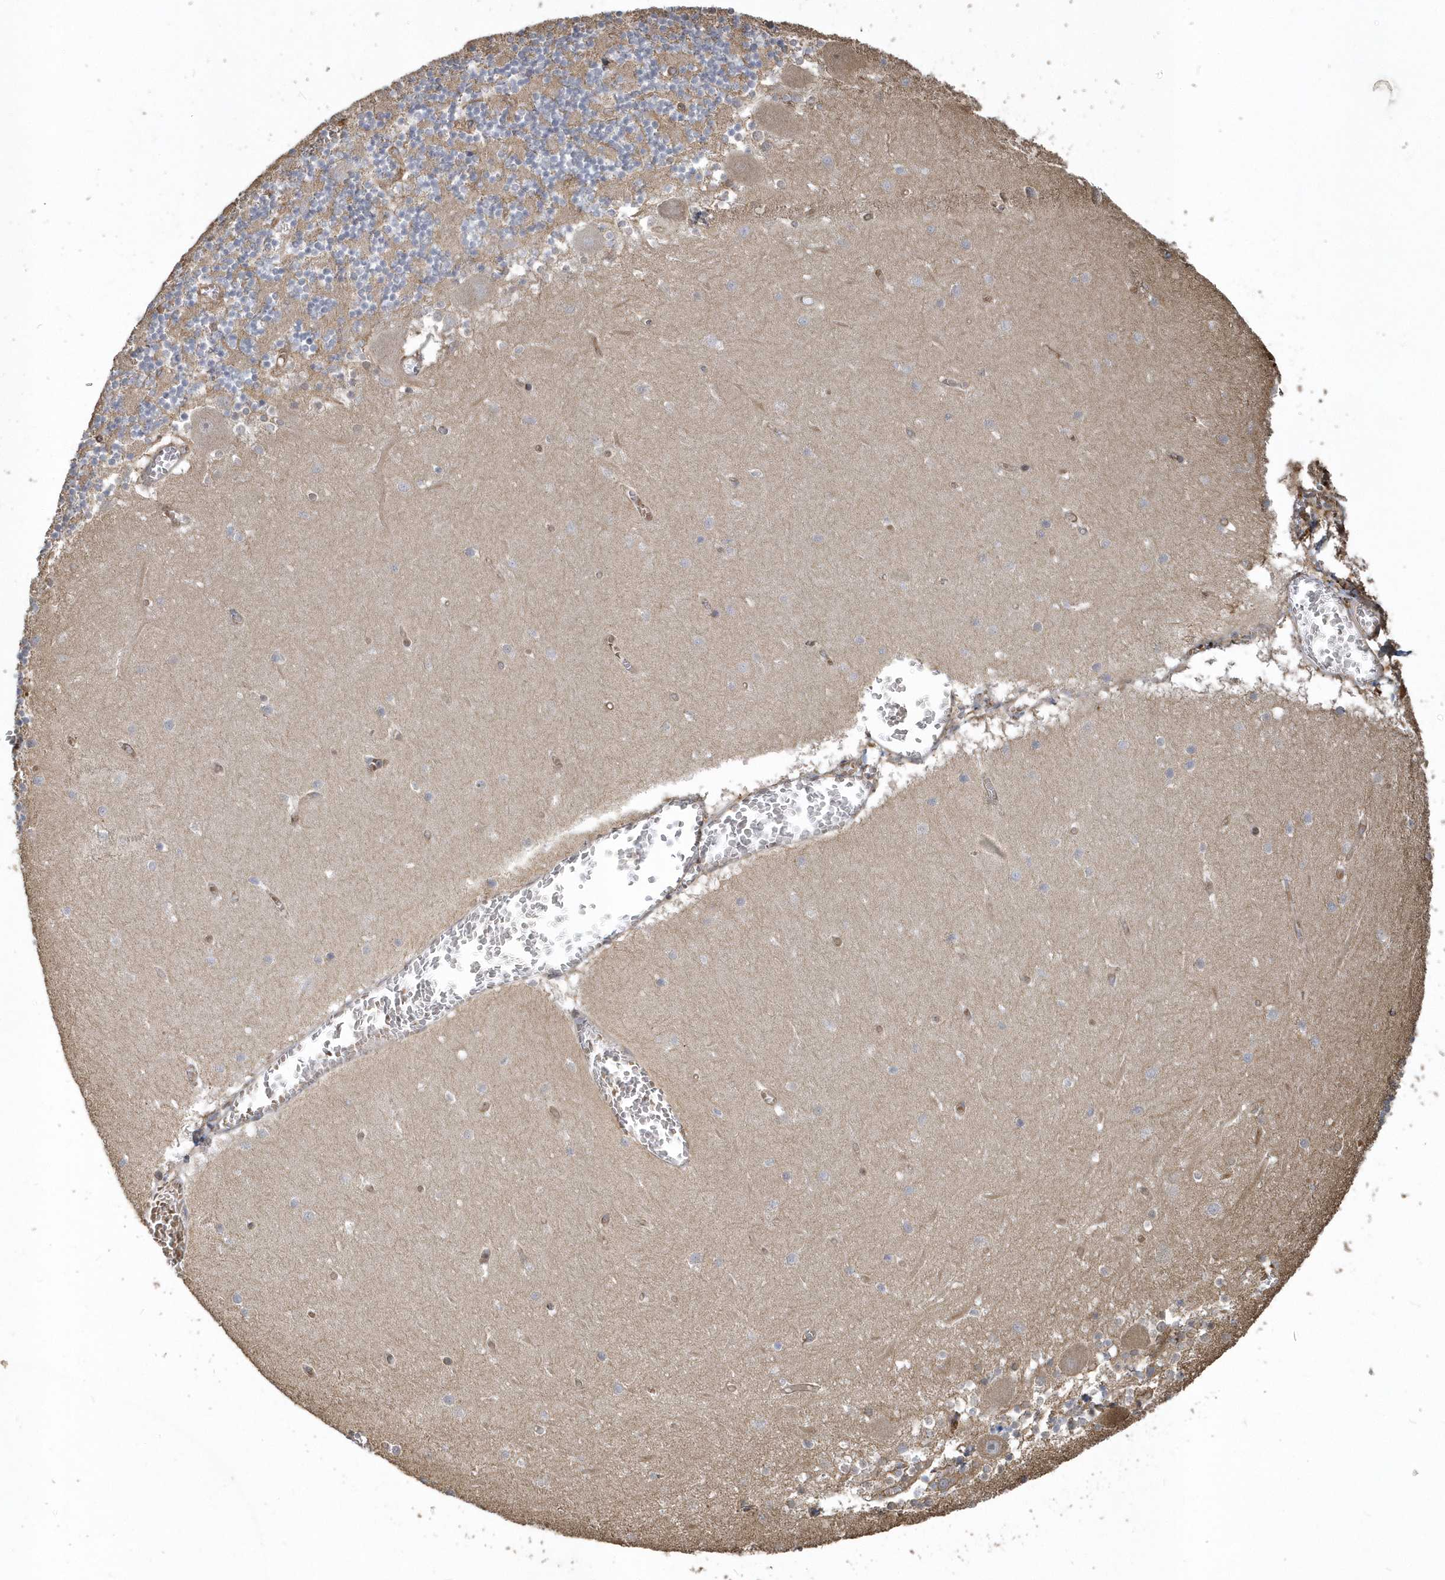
{"staining": {"intensity": "moderate", "quantity": "25%-75%", "location": "cytoplasmic/membranous"}, "tissue": "cerebellum", "cell_type": "Cells in granular layer", "image_type": "normal", "snomed": [{"axis": "morphology", "description": "Normal tissue, NOS"}, {"axis": "topography", "description": "Cerebellum"}], "caption": "High-magnification brightfield microscopy of normal cerebellum stained with DAB (3,3'-diaminobenzidine) (brown) and counterstained with hematoxylin (blue). cells in granular layer exhibit moderate cytoplasmic/membranous staining is identified in approximately25%-75% of cells. (brown staining indicates protein expression, while blue staining denotes nuclei).", "gene": "HERPUD1", "patient": {"sex": "female", "age": 28}}